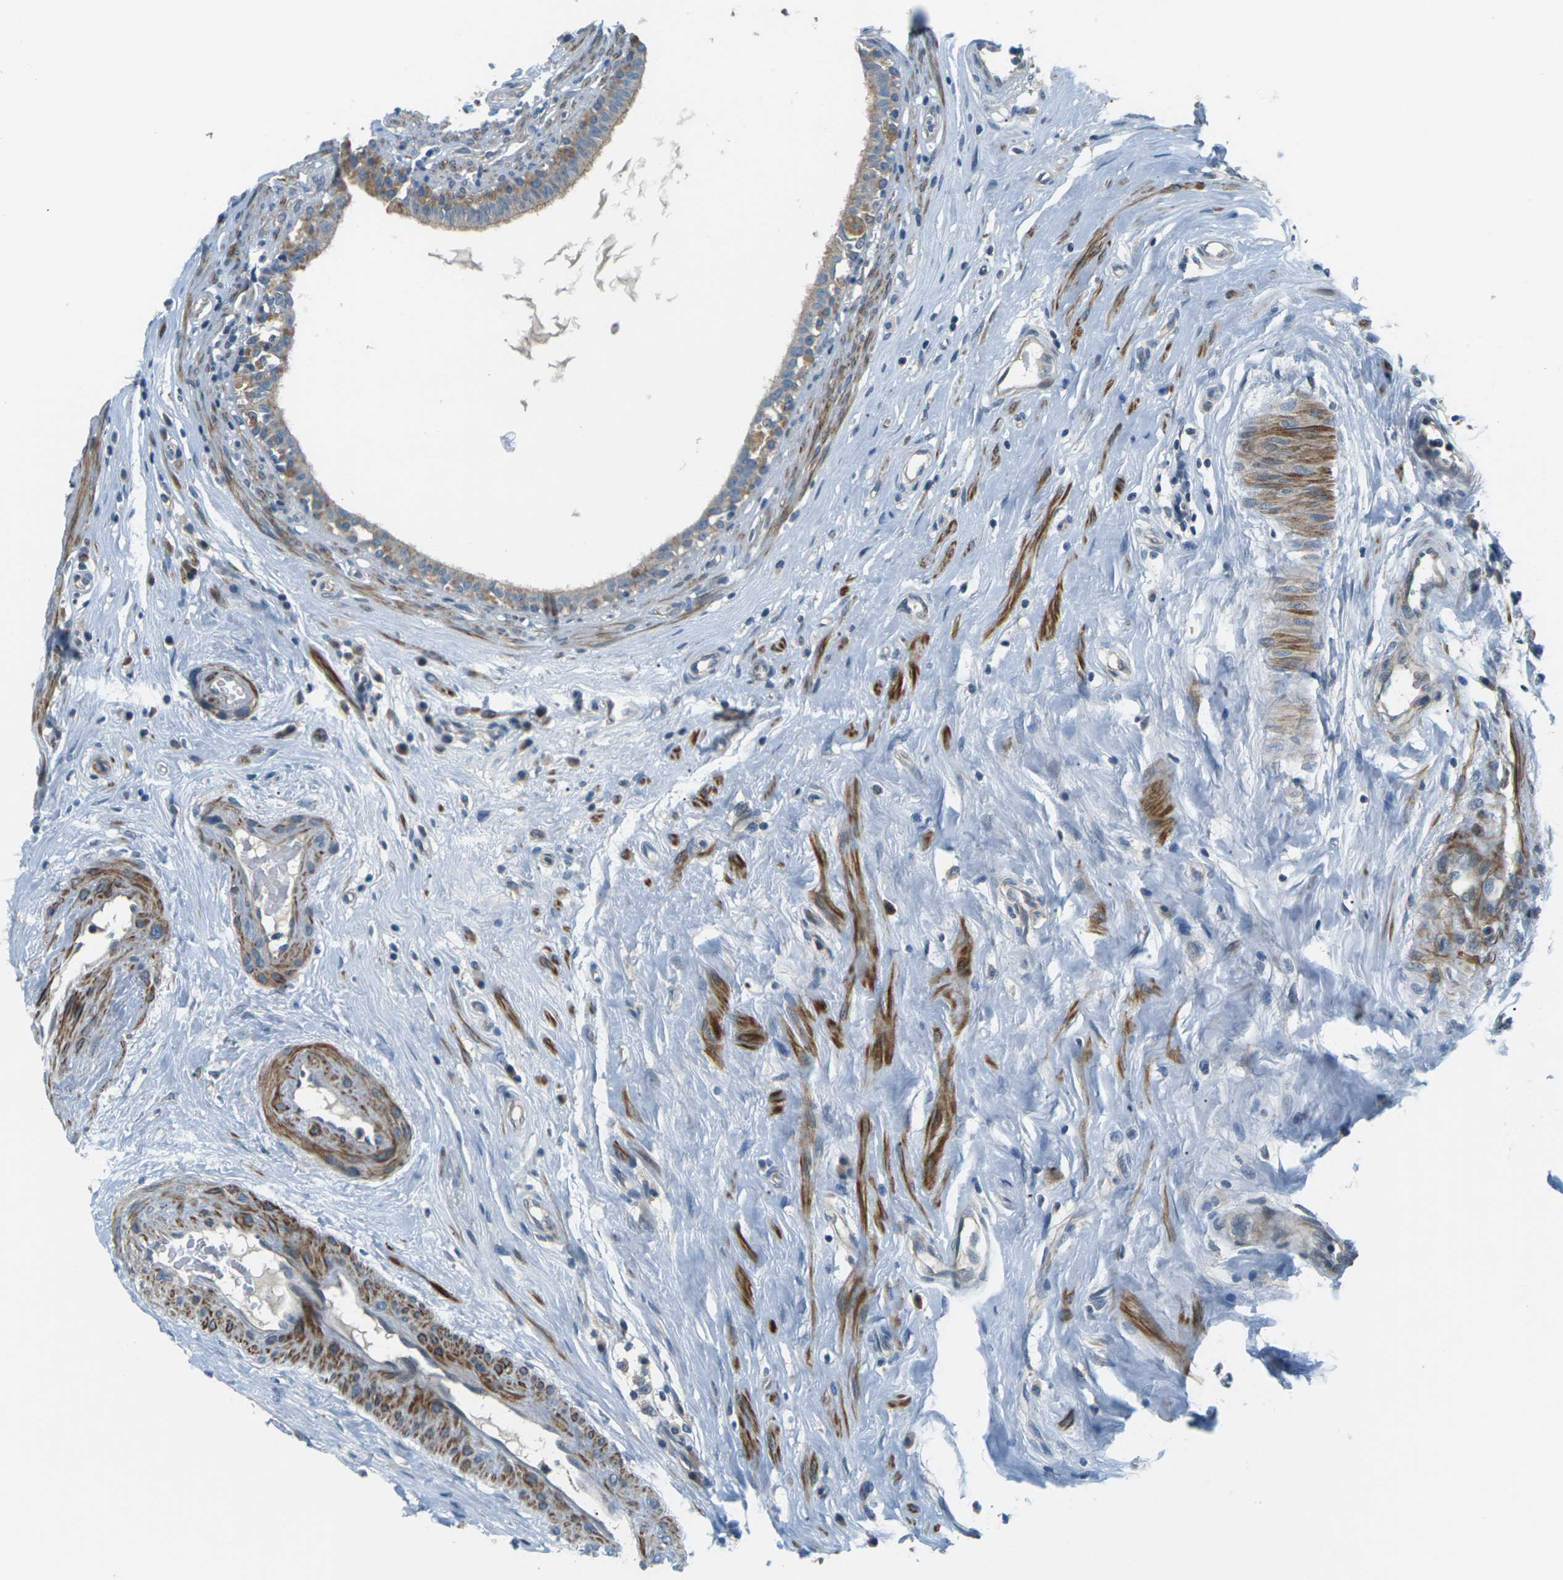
{"staining": {"intensity": "weak", "quantity": "25%-75%", "location": "cytoplasmic/membranous"}, "tissue": "epididymis", "cell_type": "Glandular cells", "image_type": "normal", "snomed": [{"axis": "morphology", "description": "Normal tissue, NOS"}, {"axis": "morphology", "description": "Inflammation, NOS"}, {"axis": "topography", "description": "Epididymis"}], "caption": "Protein staining of normal epididymis exhibits weak cytoplasmic/membranous expression in approximately 25%-75% of glandular cells.", "gene": "SLC13A3", "patient": {"sex": "male", "age": 84}}